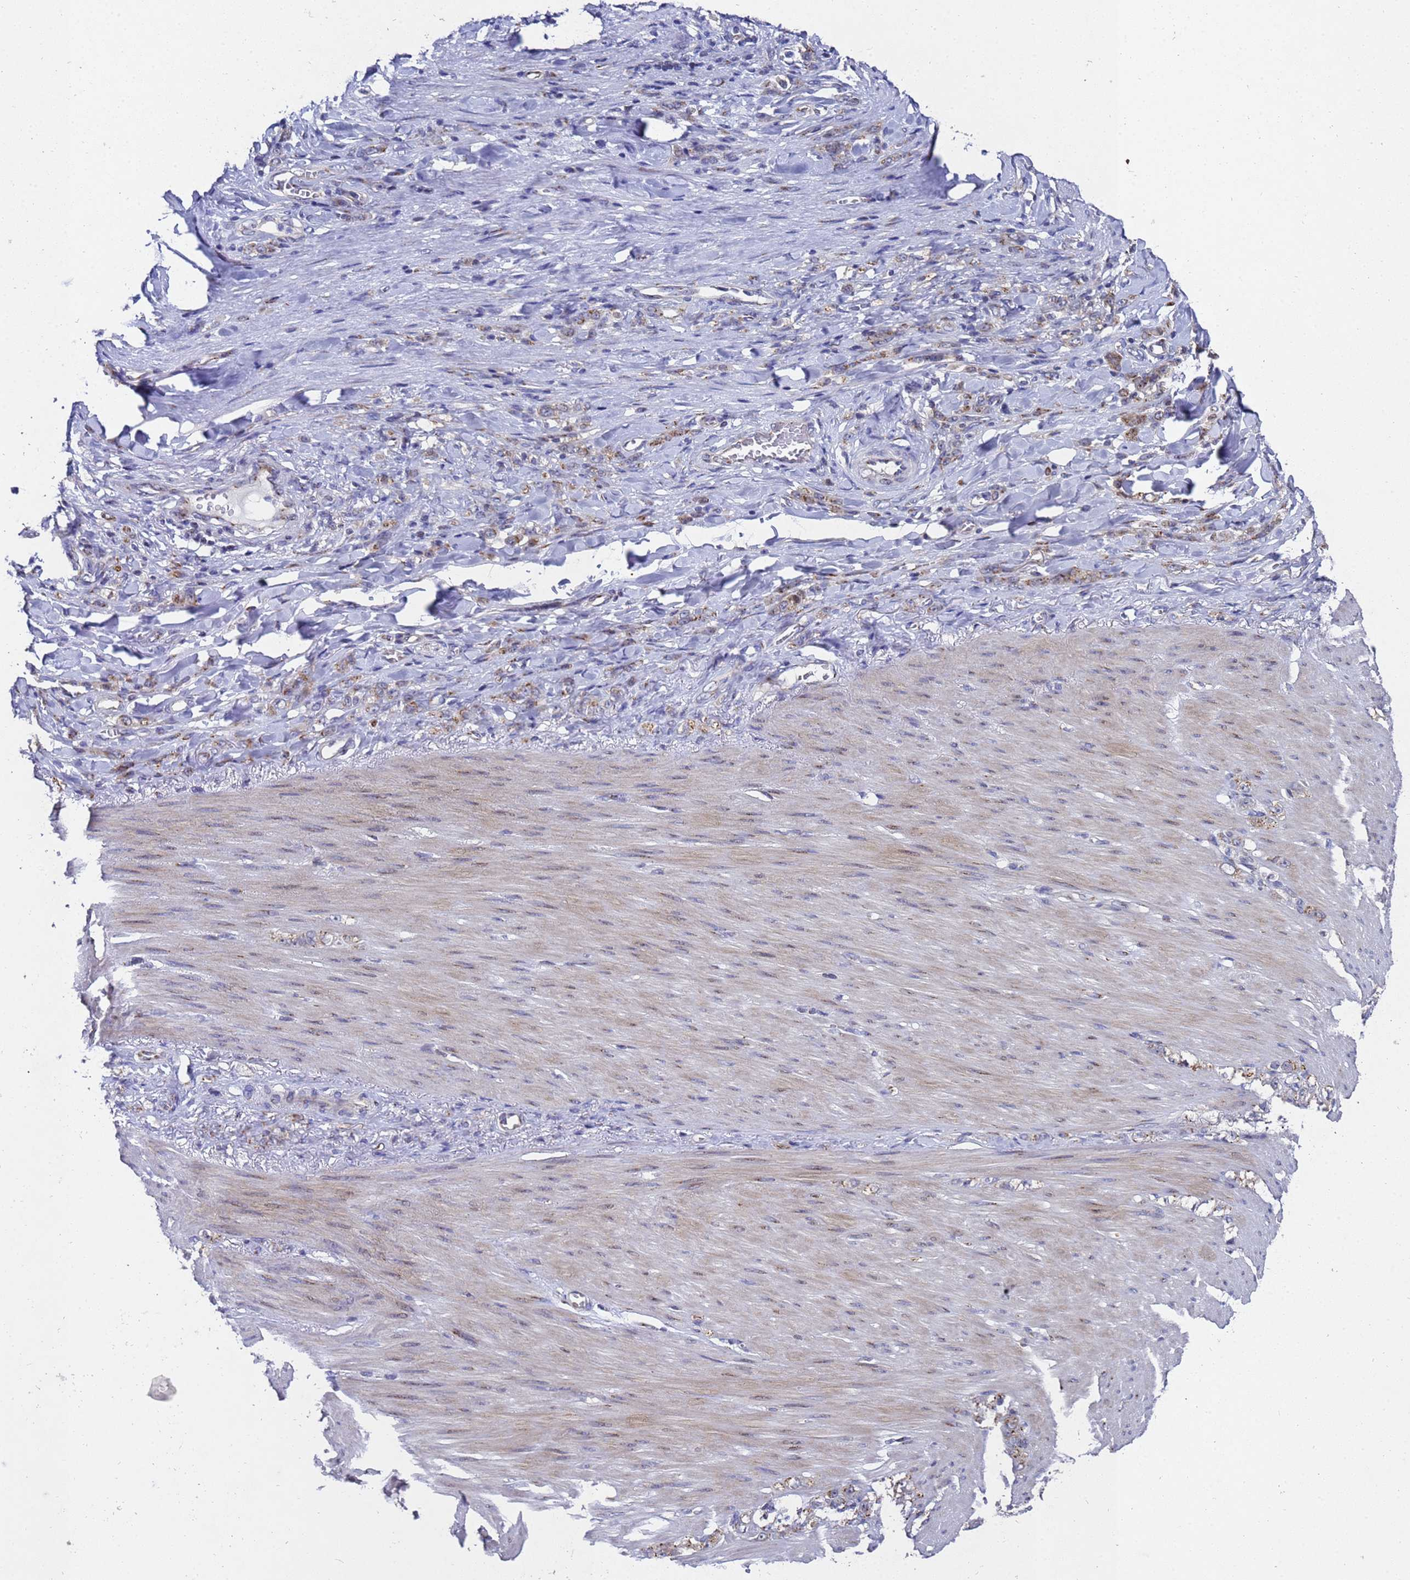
{"staining": {"intensity": "moderate", "quantity": ">75%", "location": "cytoplasmic/membranous"}, "tissue": "stomach cancer", "cell_type": "Tumor cells", "image_type": "cancer", "snomed": [{"axis": "morphology", "description": "Normal tissue, NOS"}, {"axis": "morphology", "description": "Adenocarcinoma, NOS"}, {"axis": "topography", "description": "Stomach"}], "caption": "Immunohistochemical staining of human stomach cancer demonstrates medium levels of moderate cytoplasmic/membranous protein positivity in about >75% of tumor cells. (DAB IHC, brown staining for protein, blue staining for nuclei).", "gene": "NSUN6", "patient": {"sex": "male", "age": 82}}